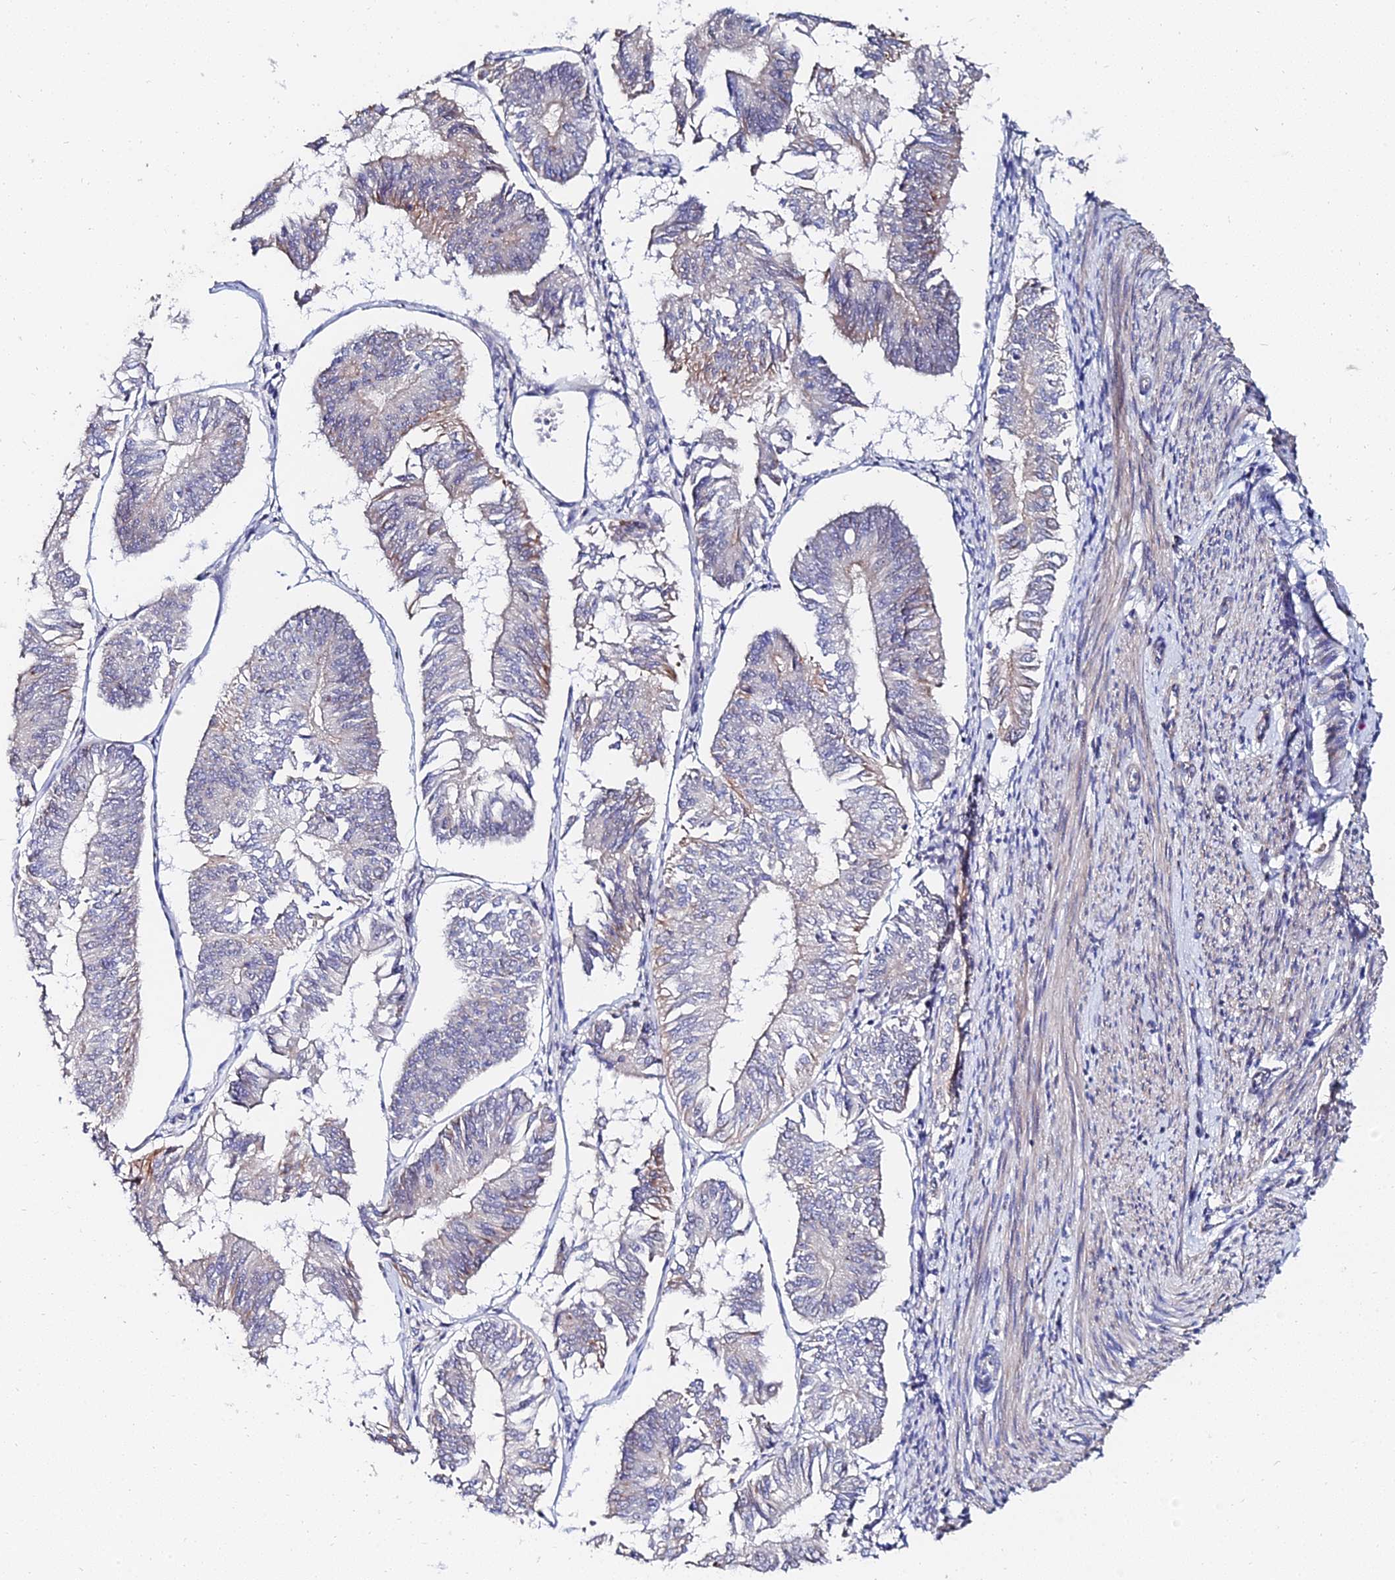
{"staining": {"intensity": "negative", "quantity": "none", "location": "none"}, "tissue": "endometrial cancer", "cell_type": "Tumor cells", "image_type": "cancer", "snomed": [{"axis": "morphology", "description": "Adenocarcinoma, NOS"}, {"axis": "topography", "description": "Endometrium"}], "caption": "Immunohistochemistry (IHC) photomicrograph of endometrial cancer (adenocarcinoma) stained for a protein (brown), which displays no expression in tumor cells. (DAB (3,3'-diaminobenzidine) immunohistochemistry with hematoxylin counter stain).", "gene": "BORCS8", "patient": {"sex": "female", "age": 58}}